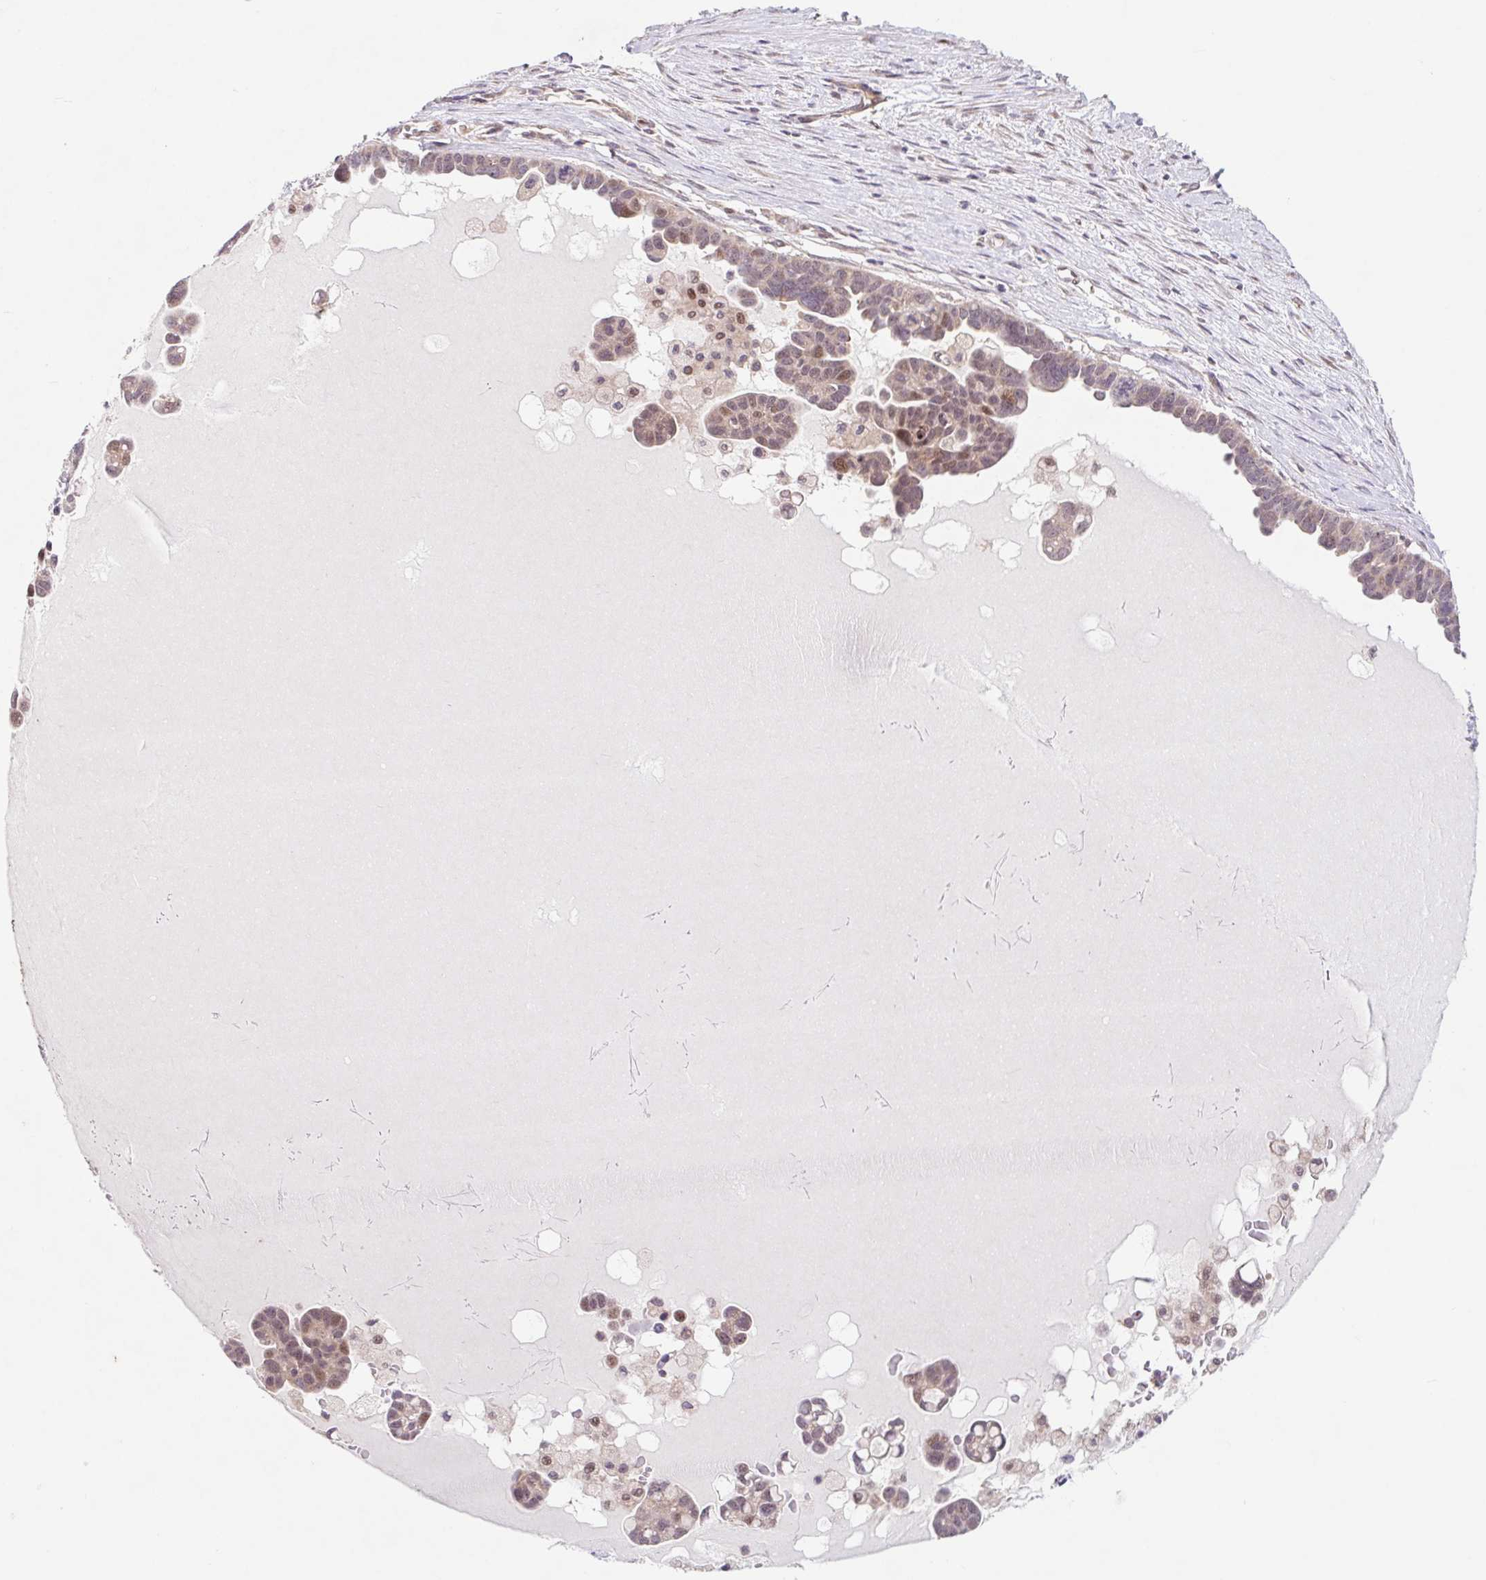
{"staining": {"intensity": "weak", "quantity": ">75%", "location": "cytoplasmic/membranous,nuclear"}, "tissue": "ovarian cancer", "cell_type": "Tumor cells", "image_type": "cancer", "snomed": [{"axis": "morphology", "description": "Cystadenocarcinoma, serous, NOS"}, {"axis": "topography", "description": "Ovary"}], "caption": "Human ovarian cancer stained with a protein marker exhibits weak staining in tumor cells.", "gene": "HFE", "patient": {"sex": "female", "age": 54}}